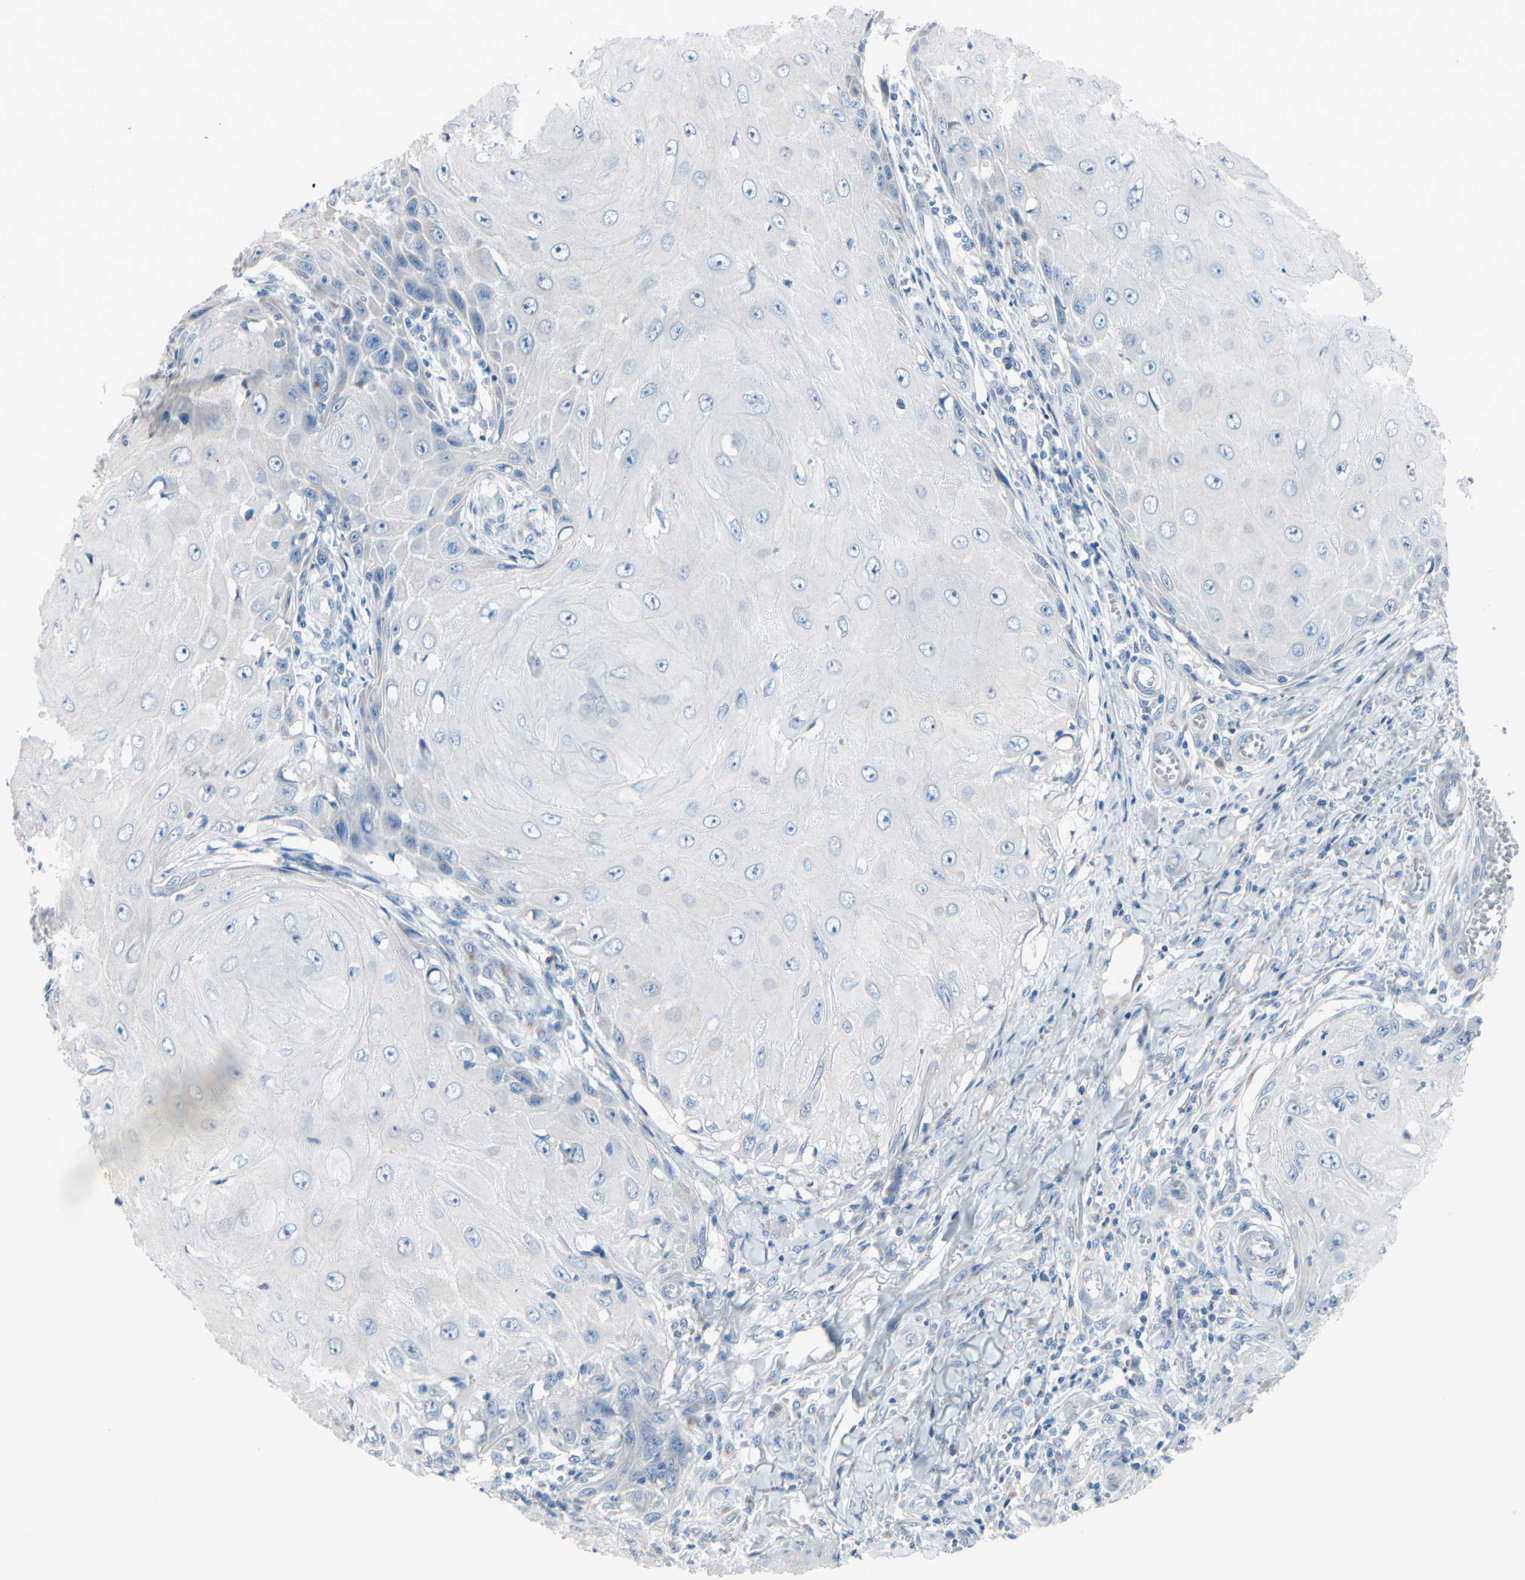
{"staining": {"intensity": "negative", "quantity": "none", "location": "none"}, "tissue": "skin cancer", "cell_type": "Tumor cells", "image_type": "cancer", "snomed": [{"axis": "morphology", "description": "Squamous cell carcinoma, NOS"}, {"axis": "topography", "description": "Skin"}], "caption": "A histopathology image of skin cancer stained for a protein shows no brown staining in tumor cells.", "gene": "PGR", "patient": {"sex": "female", "age": 73}}